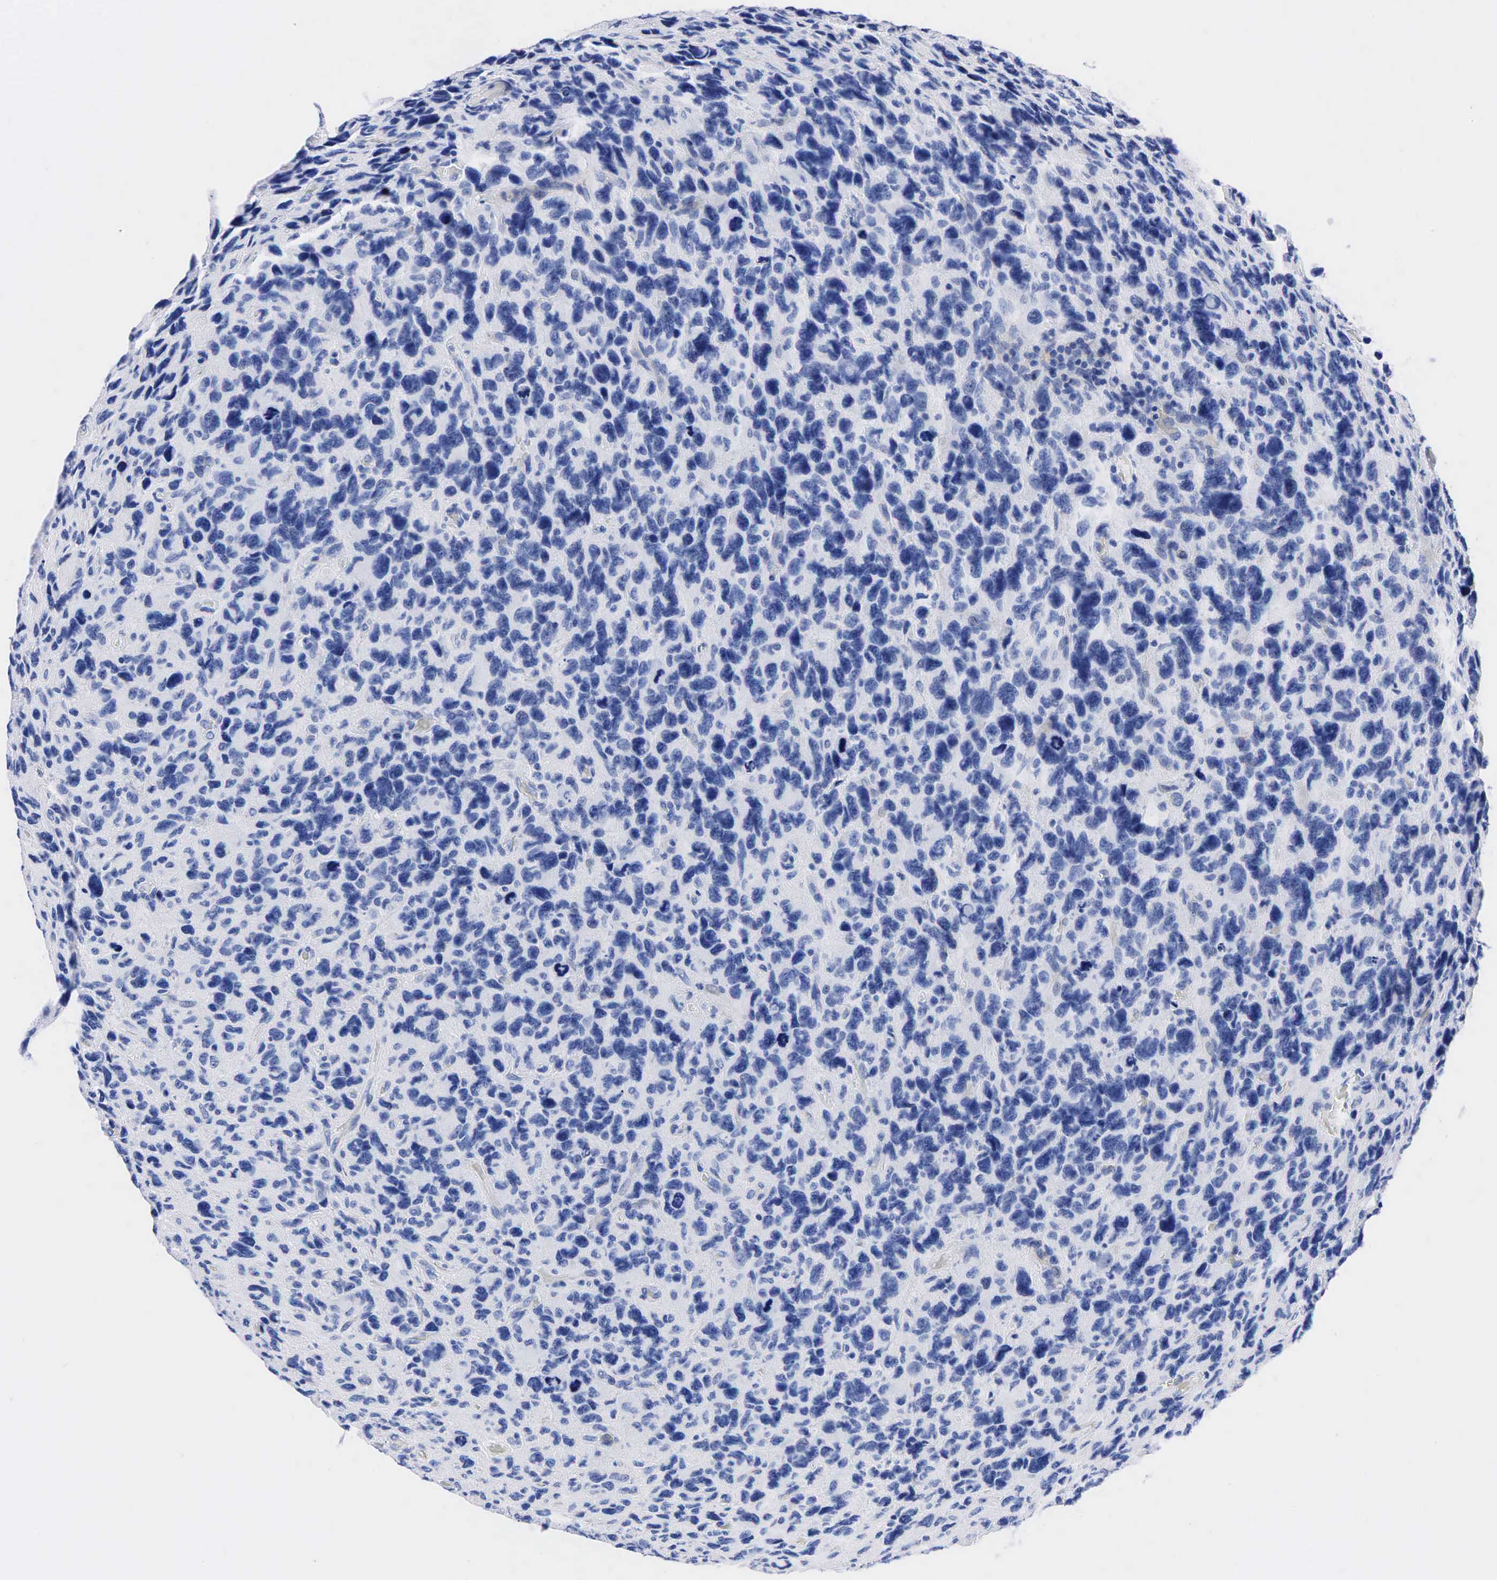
{"staining": {"intensity": "negative", "quantity": "none", "location": "none"}, "tissue": "glioma", "cell_type": "Tumor cells", "image_type": "cancer", "snomed": [{"axis": "morphology", "description": "Glioma, malignant, High grade"}, {"axis": "topography", "description": "Brain"}], "caption": "This is an immunohistochemistry (IHC) histopathology image of malignant glioma (high-grade). There is no staining in tumor cells.", "gene": "NKX2-1", "patient": {"sex": "female", "age": 60}}